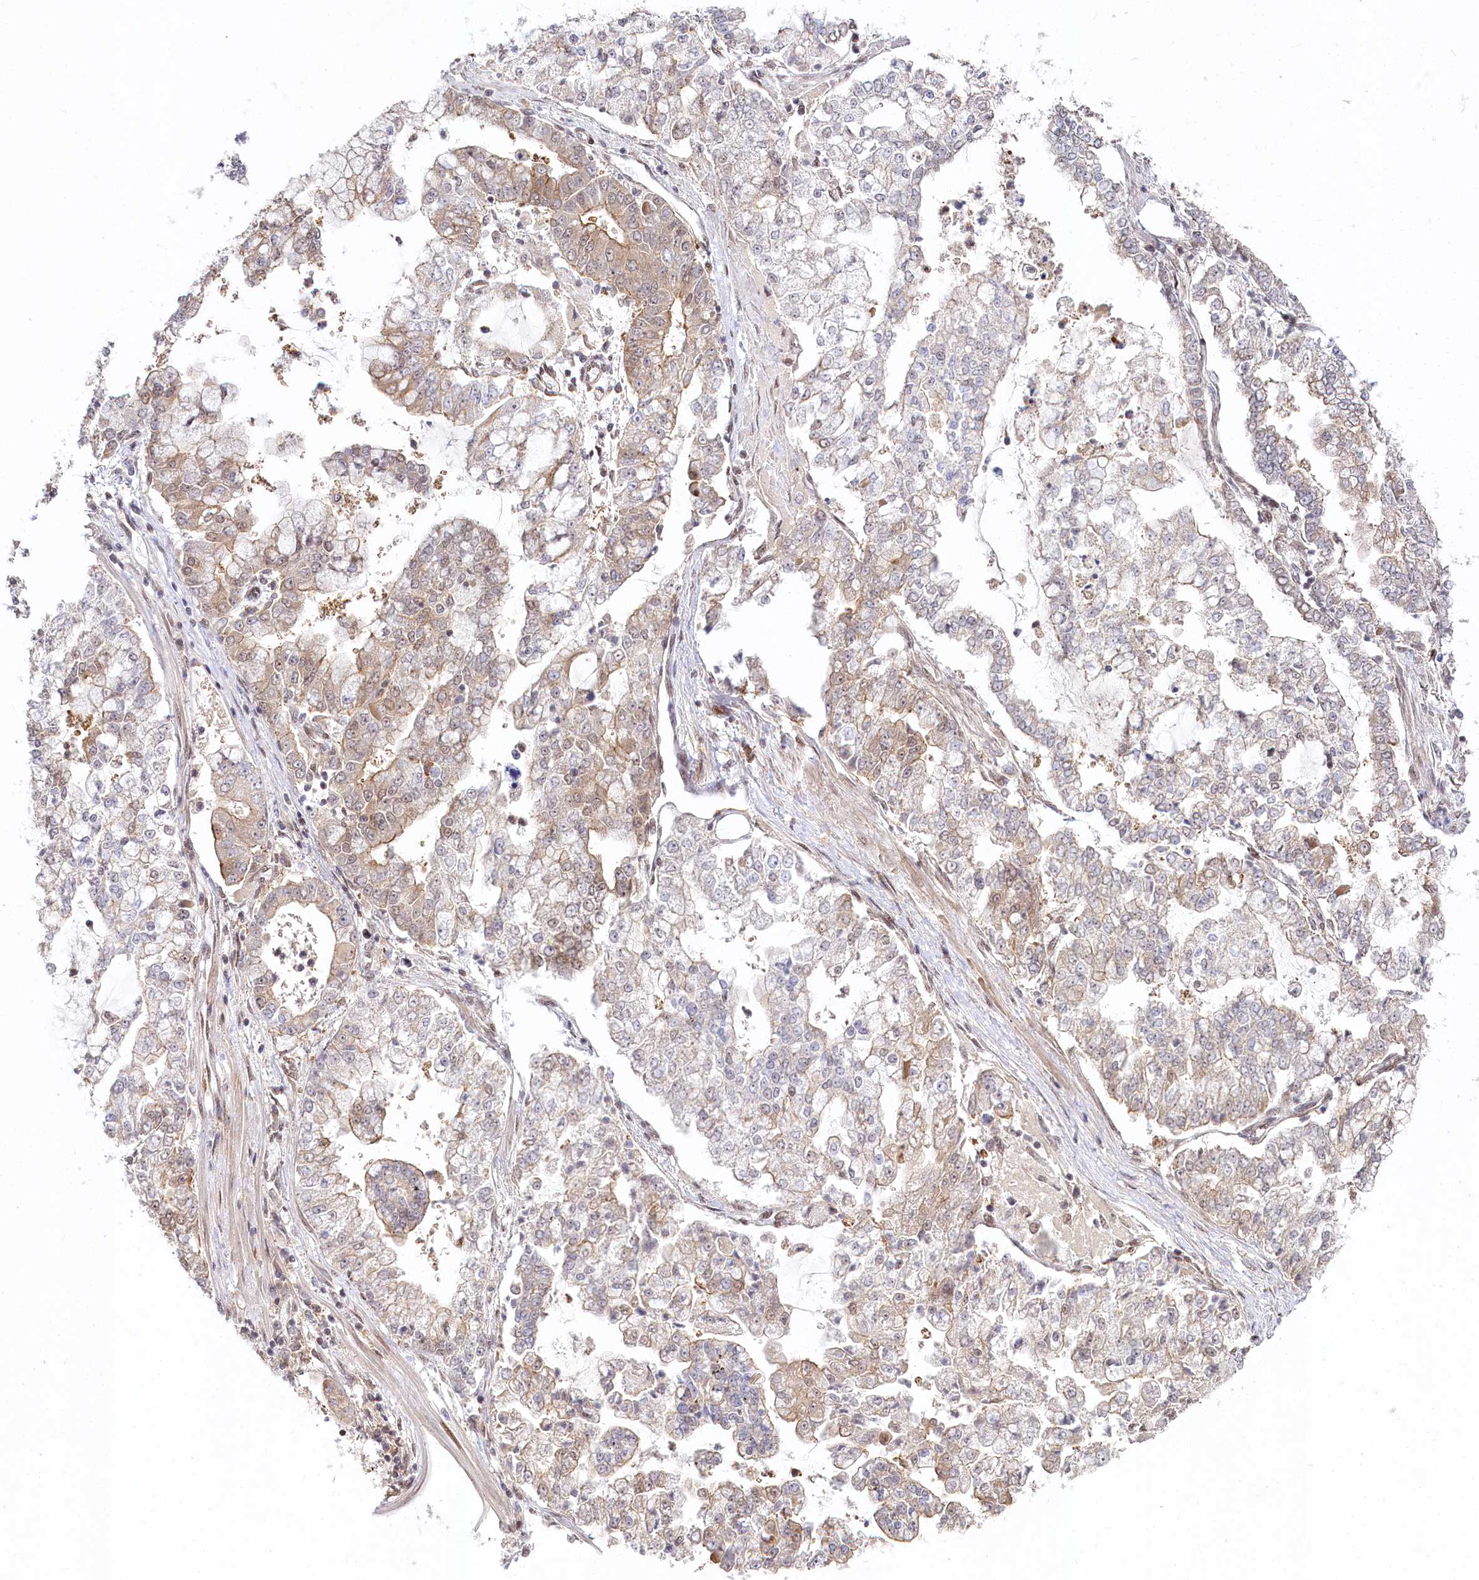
{"staining": {"intensity": "moderate", "quantity": "25%-75%", "location": "cytoplasmic/membranous"}, "tissue": "stomach cancer", "cell_type": "Tumor cells", "image_type": "cancer", "snomed": [{"axis": "morphology", "description": "Adenocarcinoma, NOS"}, {"axis": "topography", "description": "Stomach"}], "caption": "About 25%-75% of tumor cells in stomach cancer (adenocarcinoma) display moderate cytoplasmic/membranous protein expression as visualized by brown immunohistochemical staining.", "gene": "CCDC65", "patient": {"sex": "male", "age": 76}}